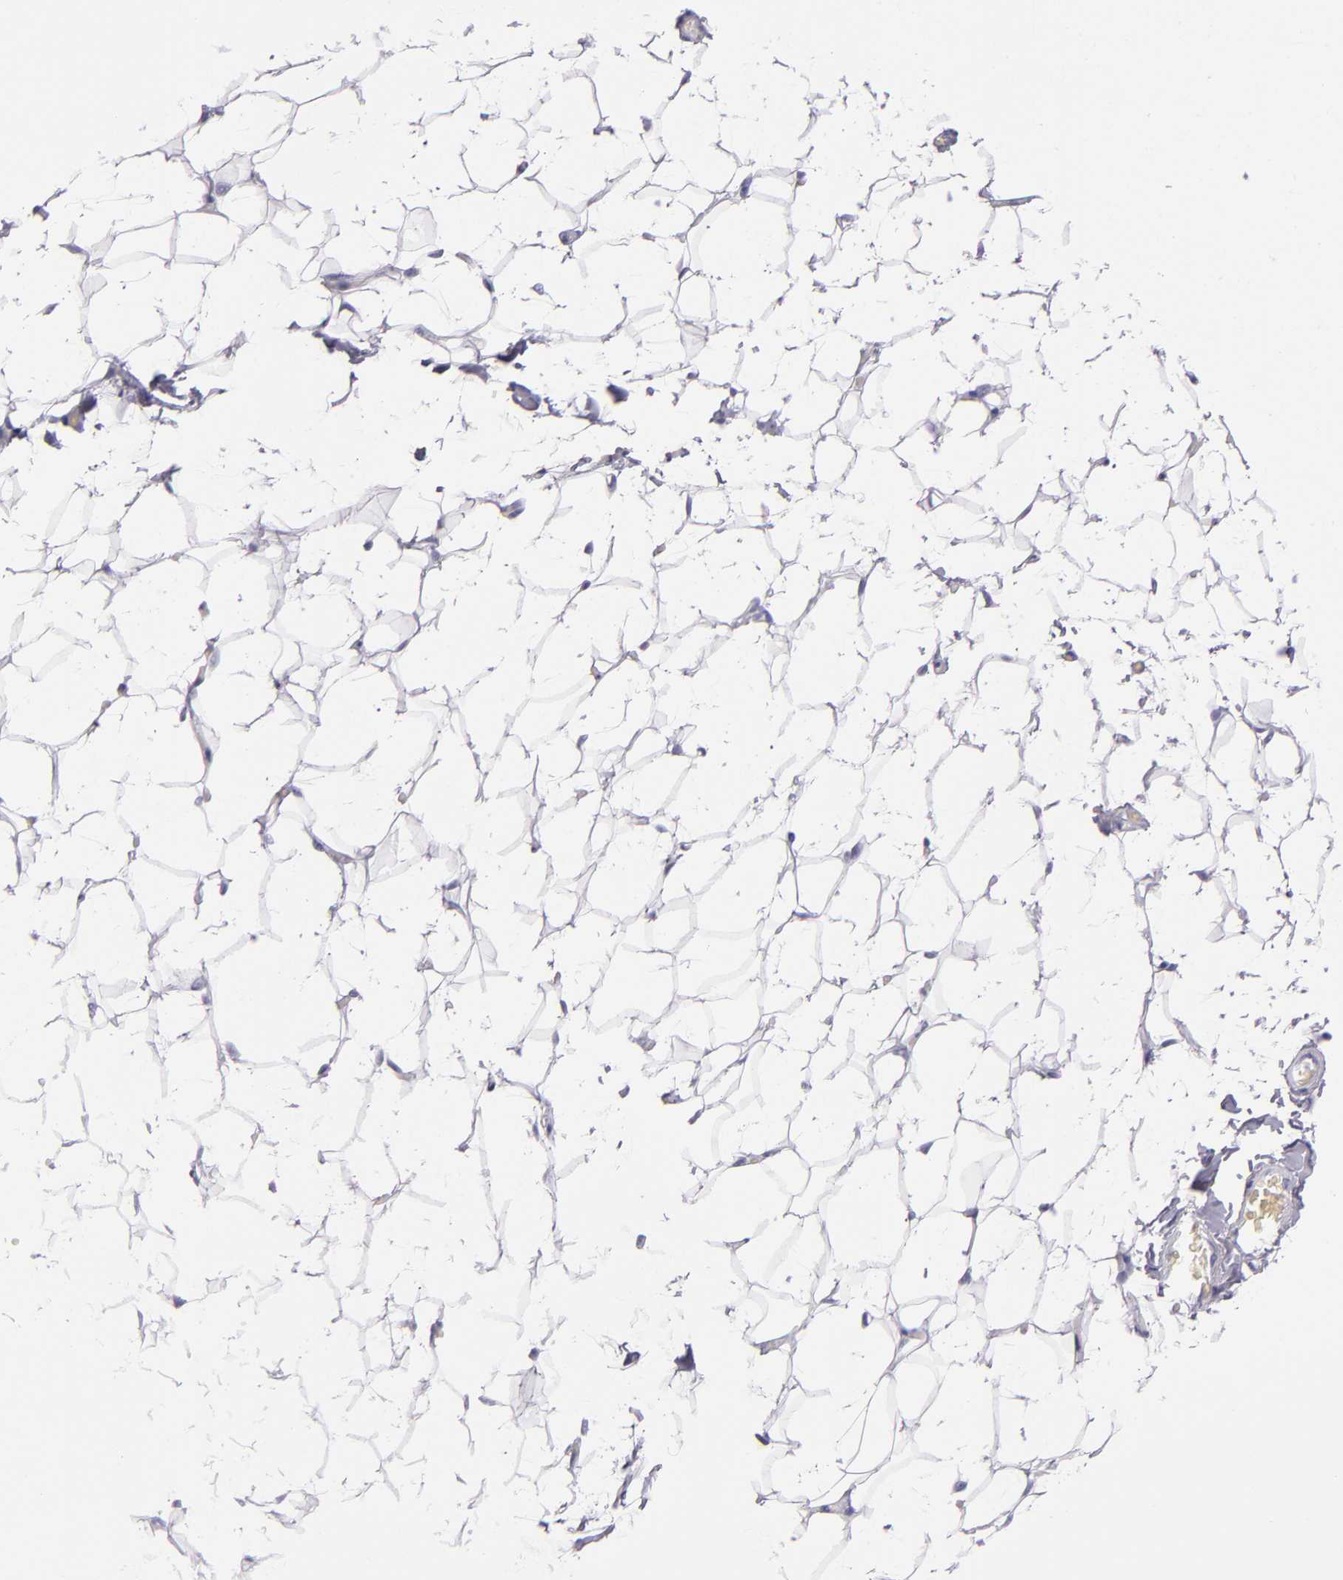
{"staining": {"intensity": "negative", "quantity": "none", "location": "none"}, "tissue": "adipose tissue", "cell_type": "Adipocytes", "image_type": "normal", "snomed": [{"axis": "morphology", "description": "Normal tissue, NOS"}, {"axis": "topography", "description": "Soft tissue"}], "caption": "IHC photomicrograph of unremarkable adipose tissue: adipose tissue stained with DAB (3,3'-diaminobenzidine) exhibits no significant protein expression in adipocytes.", "gene": "CR2", "patient": {"sex": "male", "age": 26}}